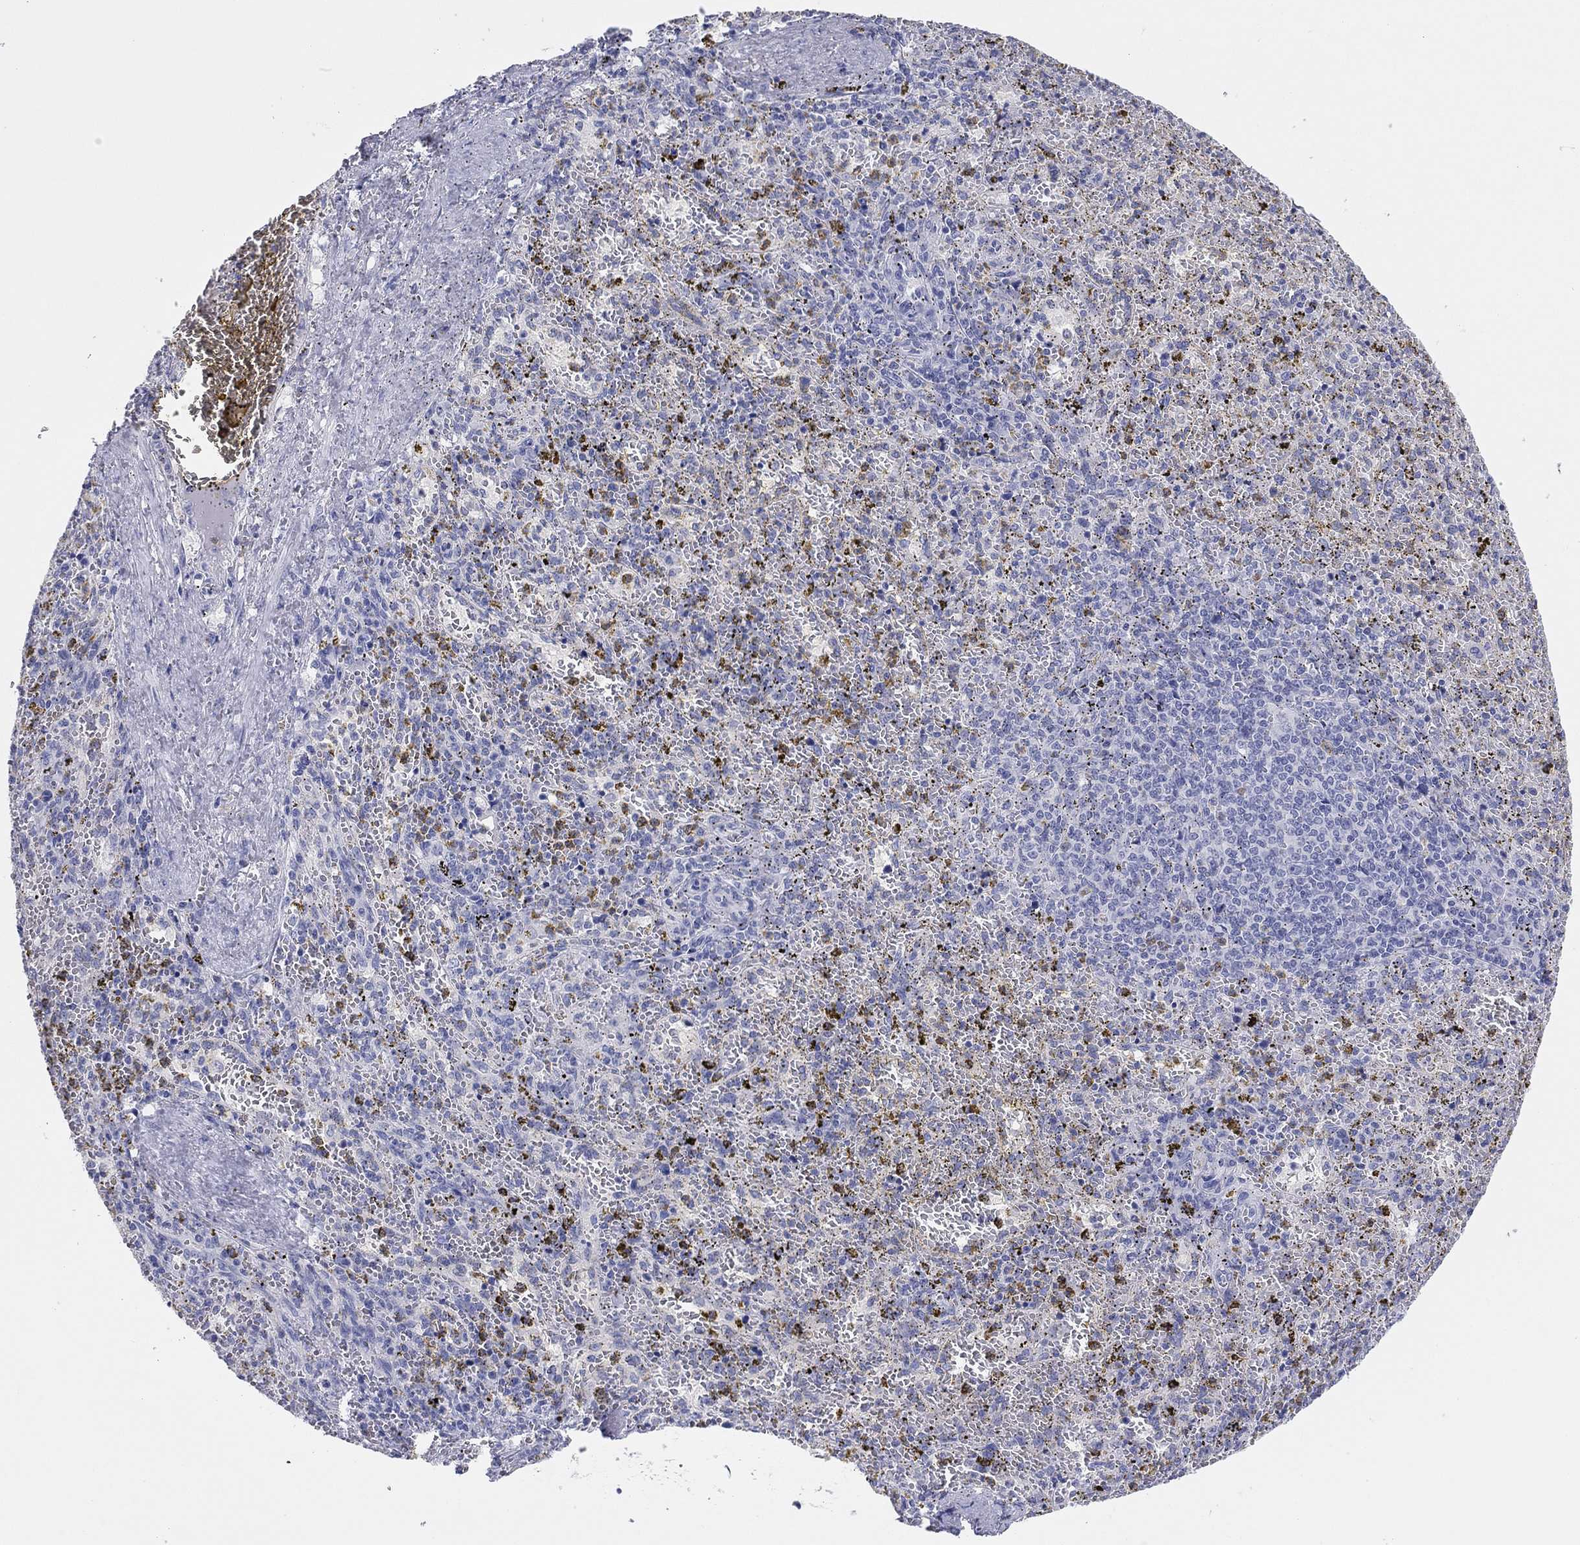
{"staining": {"intensity": "negative", "quantity": "none", "location": "none"}, "tissue": "spleen", "cell_type": "Cells in red pulp", "image_type": "normal", "snomed": [{"axis": "morphology", "description": "Normal tissue, NOS"}, {"axis": "topography", "description": "Spleen"}], "caption": "A histopathology image of spleen stained for a protein demonstrates no brown staining in cells in red pulp.", "gene": "ERICH3", "patient": {"sex": "female", "age": 50}}